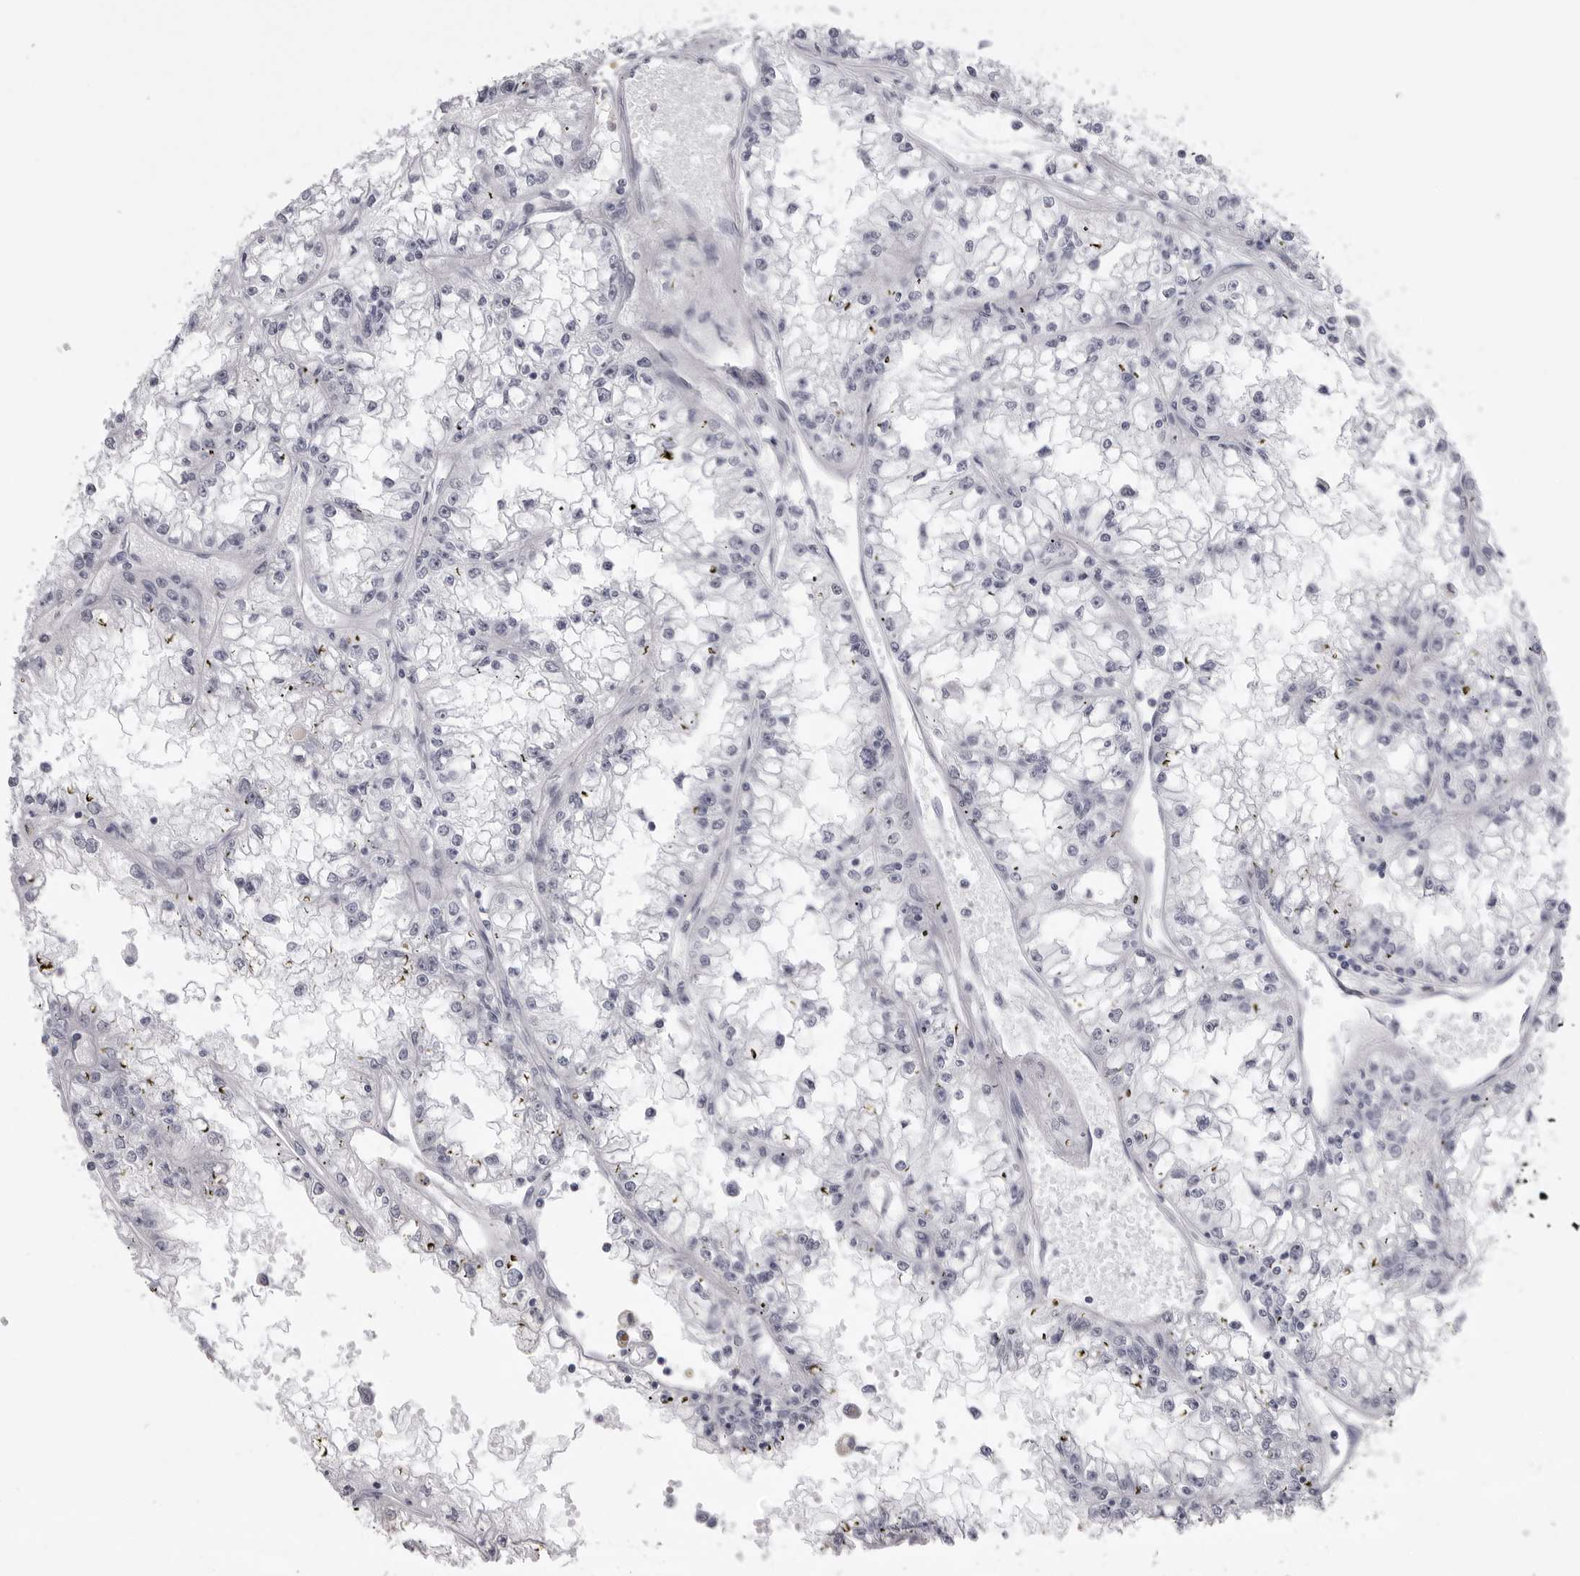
{"staining": {"intensity": "negative", "quantity": "none", "location": "none"}, "tissue": "renal cancer", "cell_type": "Tumor cells", "image_type": "cancer", "snomed": [{"axis": "morphology", "description": "Adenocarcinoma, NOS"}, {"axis": "topography", "description": "Kidney"}], "caption": "Renal cancer (adenocarcinoma) stained for a protein using immunohistochemistry (IHC) exhibits no positivity tumor cells.", "gene": "TUFM", "patient": {"sex": "male", "age": 56}}